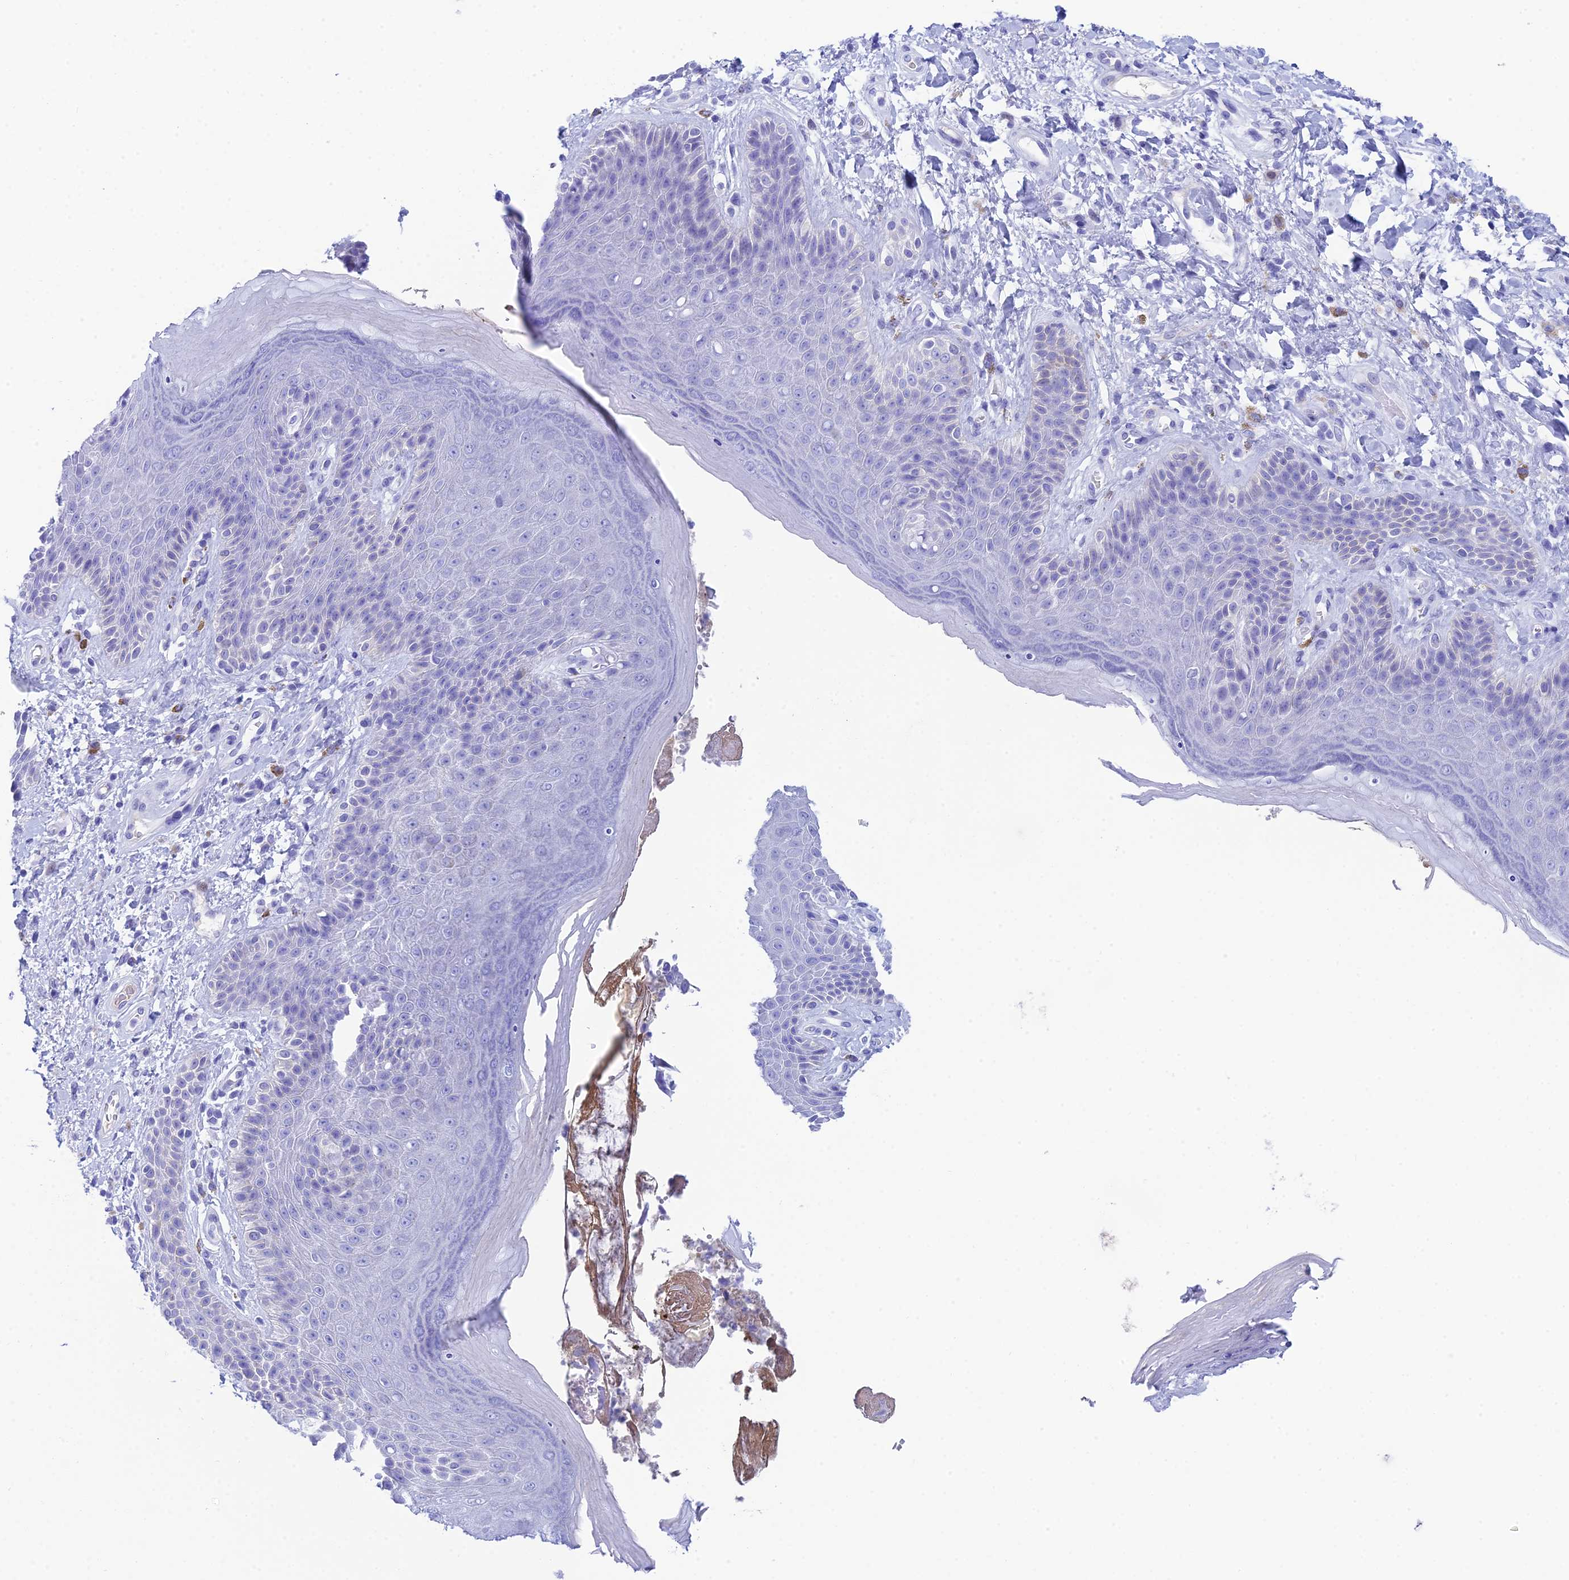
{"staining": {"intensity": "negative", "quantity": "none", "location": "none"}, "tissue": "skin", "cell_type": "Epidermal cells", "image_type": "normal", "snomed": [{"axis": "morphology", "description": "Normal tissue, NOS"}, {"axis": "topography", "description": "Anal"}], "caption": "The photomicrograph demonstrates no staining of epidermal cells in unremarkable skin. (DAB IHC, high magnification).", "gene": "REG1A", "patient": {"sex": "female", "age": 89}}